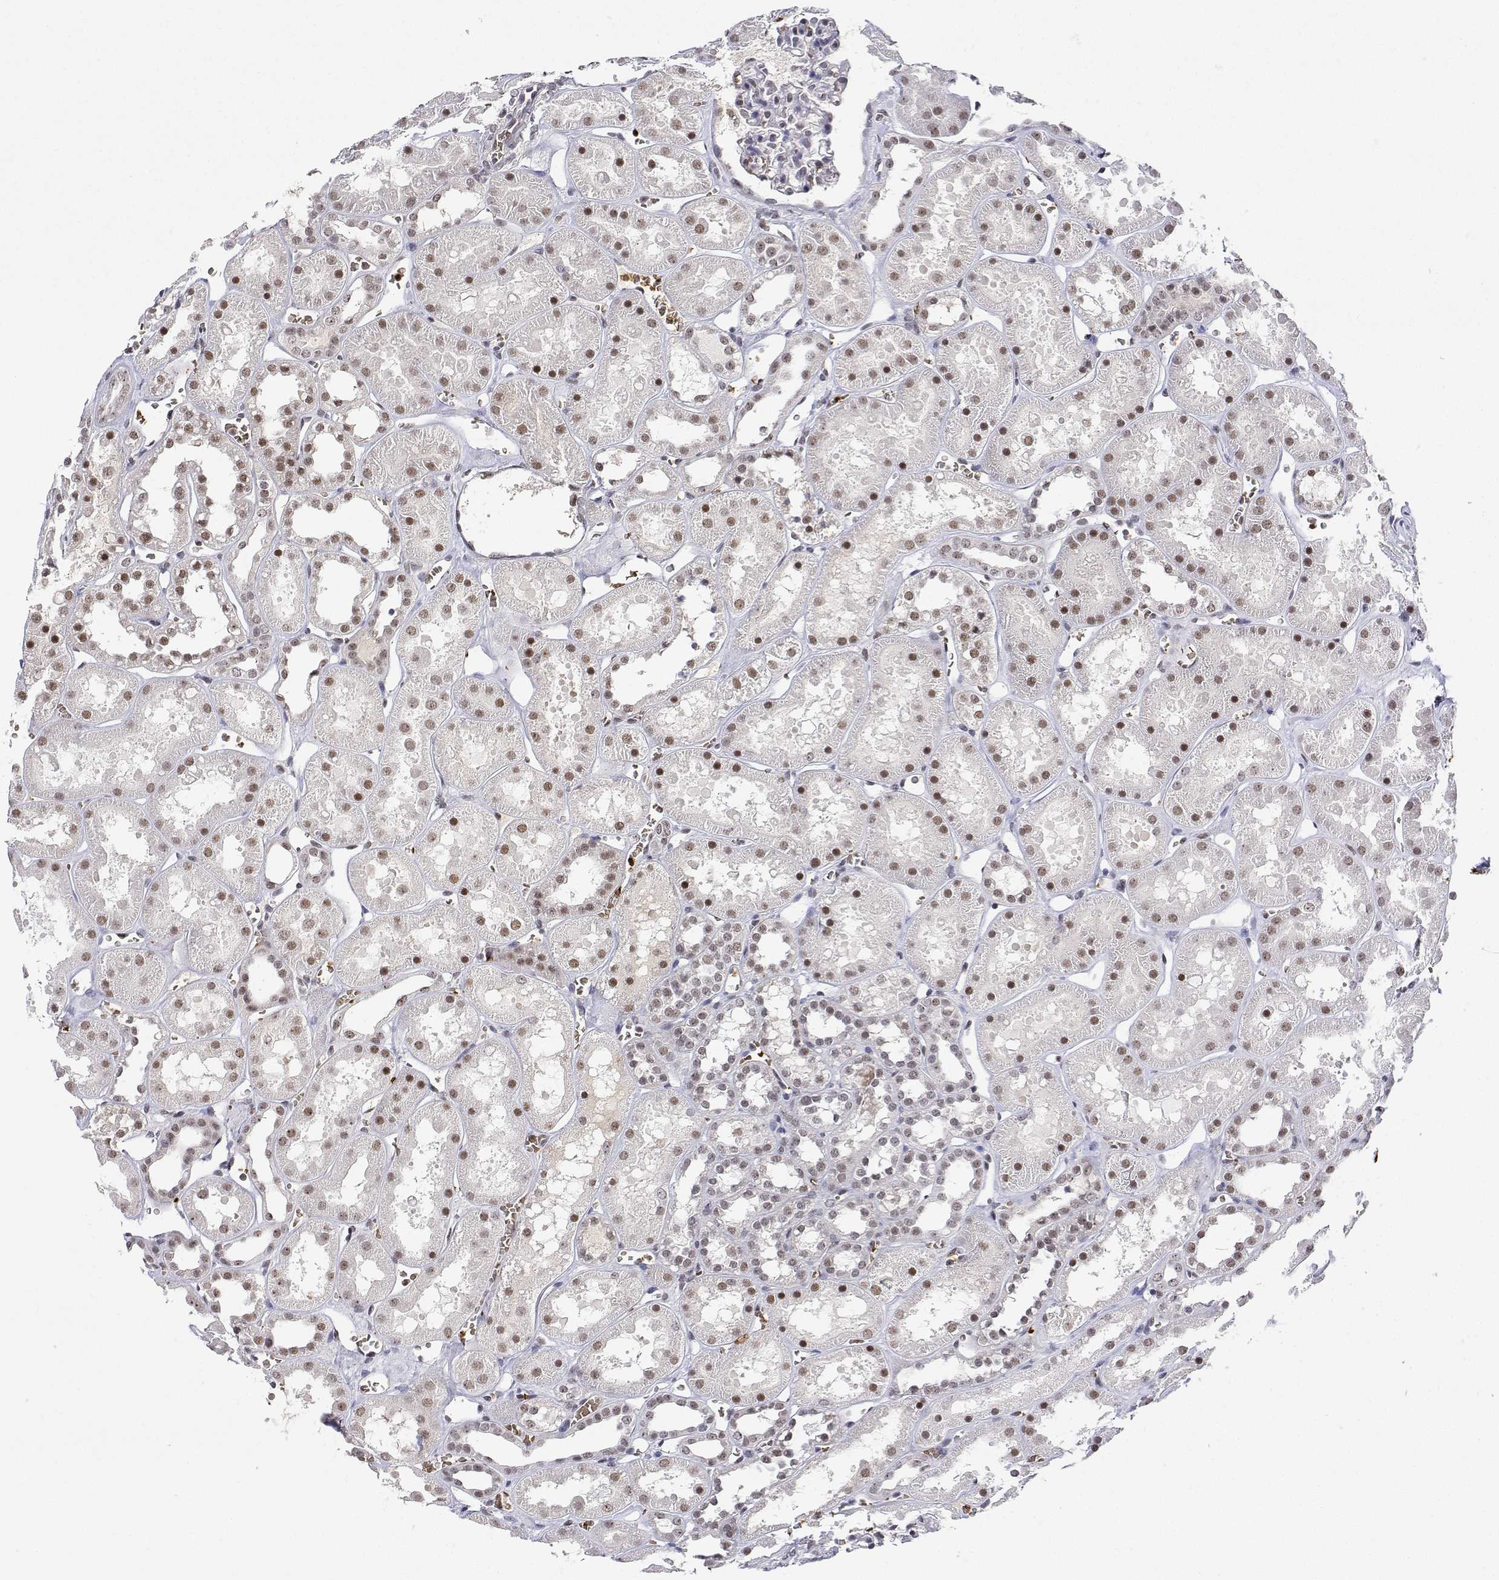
{"staining": {"intensity": "moderate", "quantity": "<25%", "location": "nuclear"}, "tissue": "kidney", "cell_type": "Cells in glomeruli", "image_type": "normal", "snomed": [{"axis": "morphology", "description": "Normal tissue, NOS"}, {"axis": "topography", "description": "Kidney"}], "caption": "Cells in glomeruli display low levels of moderate nuclear positivity in approximately <25% of cells in normal kidney.", "gene": "ADAR", "patient": {"sex": "female", "age": 41}}